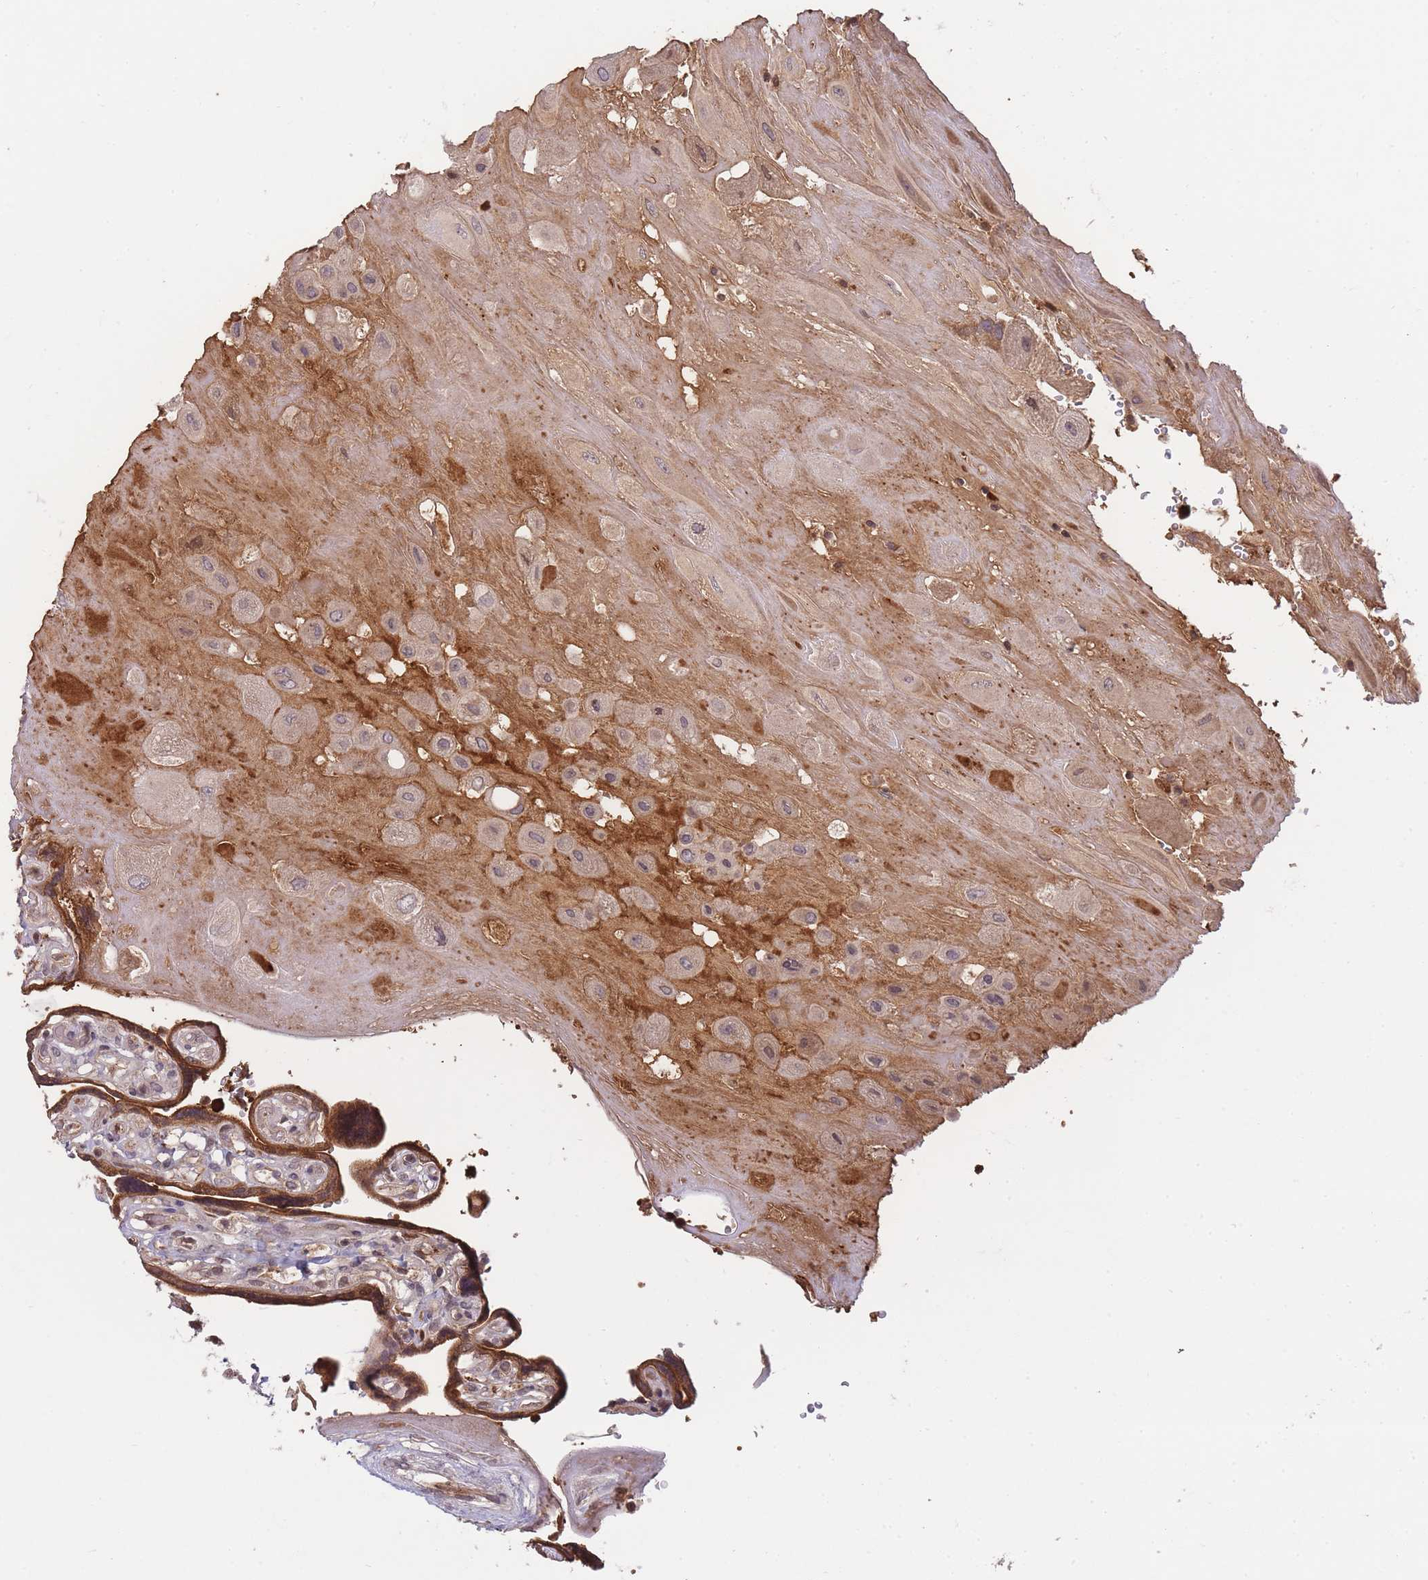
{"staining": {"intensity": "negative", "quantity": "none", "location": "none"}, "tissue": "placenta", "cell_type": "Decidual cells", "image_type": "normal", "snomed": [{"axis": "morphology", "description": "Normal tissue, NOS"}, {"axis": "topography", "description": "Placenta"}], "caption": "Immunohistochemistry (IHC) micrograph of benign human placenta stained for a protein (brown), which reveals no staining in decidual cells.", "gene": "RALGDS", "patient": {"sex": "female", "age": 32}}